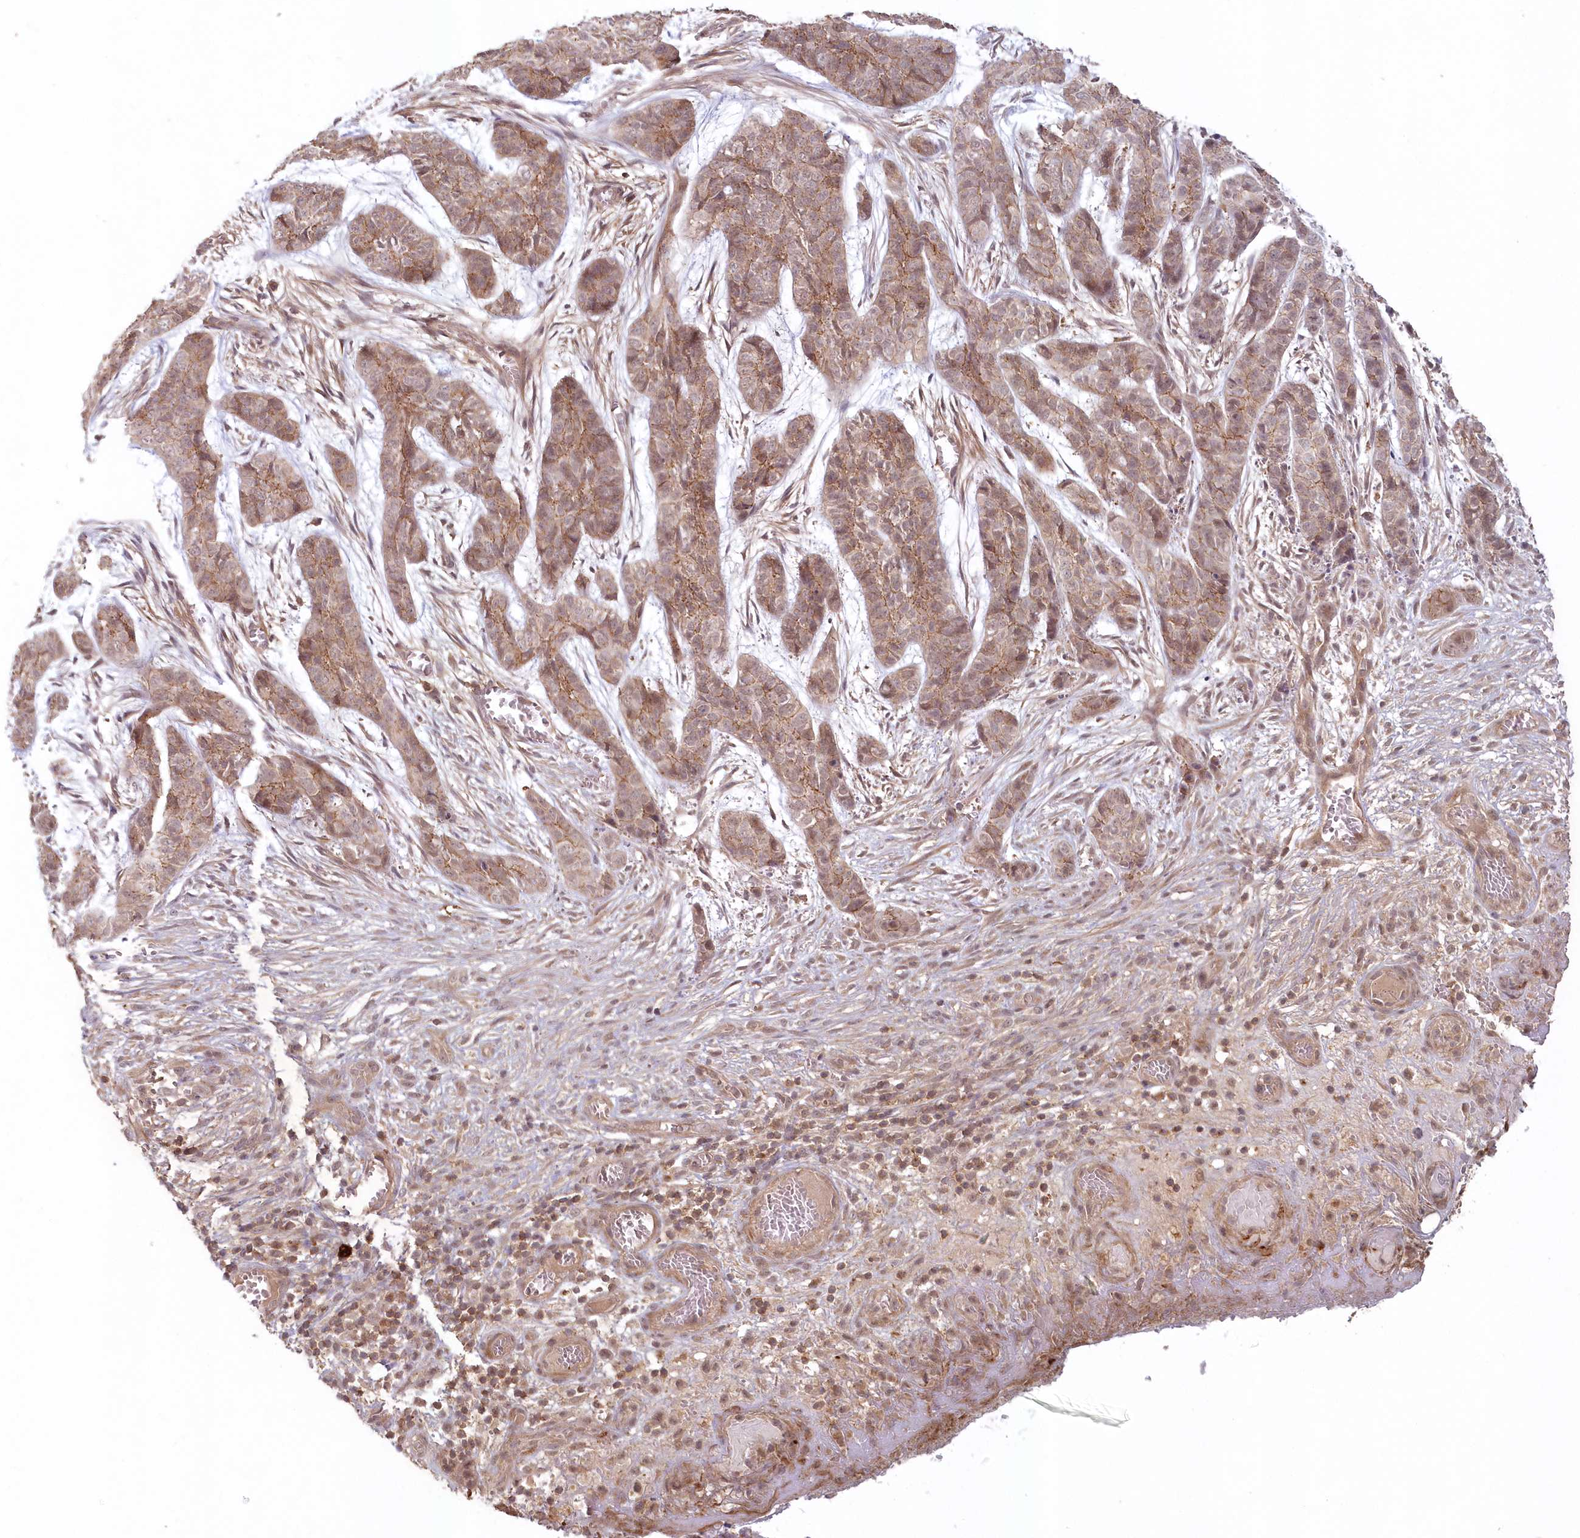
{"staining": {"intensity": "moderate", "quantity": ">75%", "location": "cytoplasmic/membranous,nuclear"}, "tissue": "skin cancer", "cell_type": "Tumor cells", "image_type": "cancer", "snomed": [{"axis": "morphology", "description": "Basal cell carcinoma"}, {"axis": "topography", "description": "Skin"}], "caption": "Skin basal cell carcinoma stained for a protein (brown) displays moderate cytoplasmic/membranous and nuclear positive staining in approximately >75% of tumor cells.", "gene": "TOGARAM2", "patient": {"sex": "female", "age": 64}}